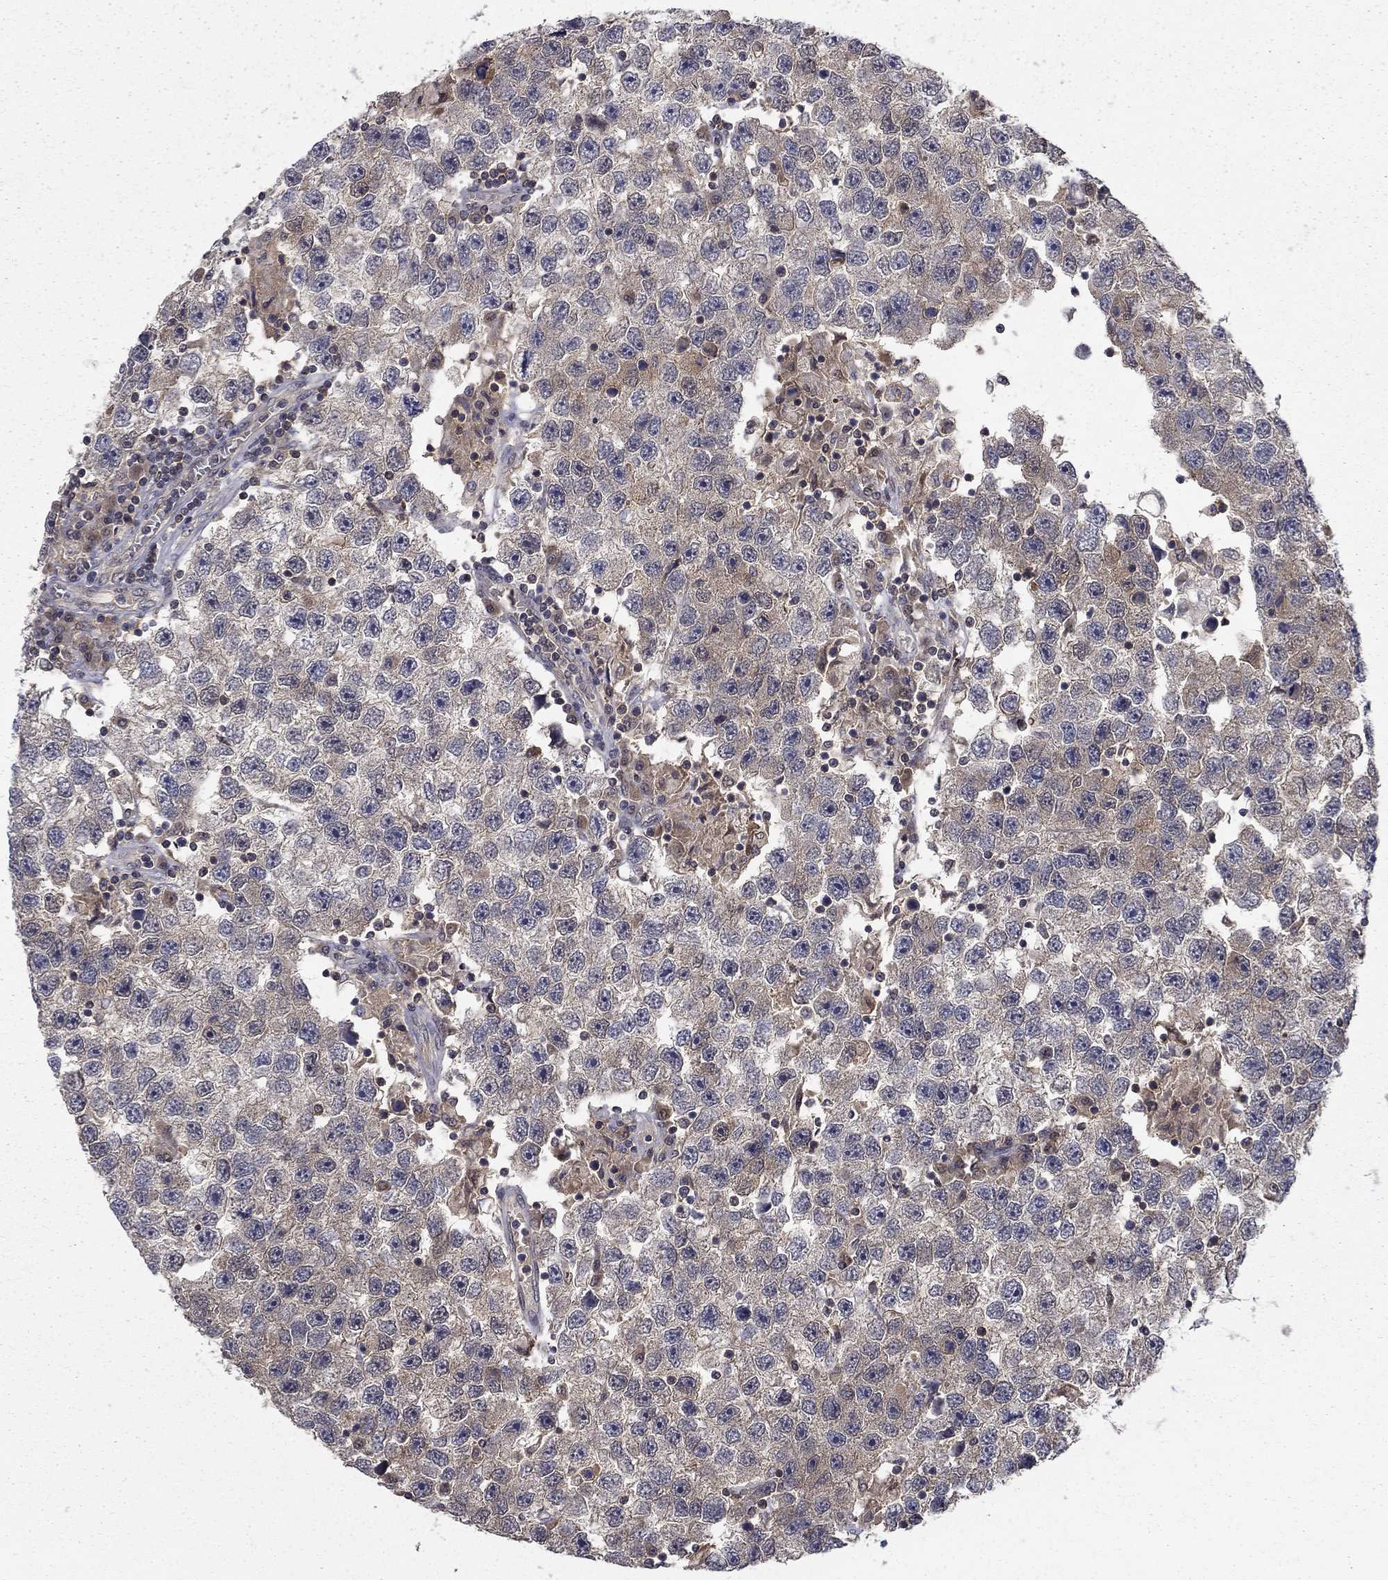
{"staining": {"intensity": "negative", "quantity": "none", "location": "none"}, "tissue": "testis cancer", "cell_type": "Tumor cells", "image_type": "cancer", "snomed": [{"axis": "morphology", "description": "Seminoma, NOS"}, {"axis": "topography", "description": "Testis"}], "caption": "Immunohistochemistry micrograph of seminoma (testis) stained for a protein (brown), which displays no positivity in tumor cells.", "gene": "NIT2", "patient": {"sex": "male", "age": 26}}